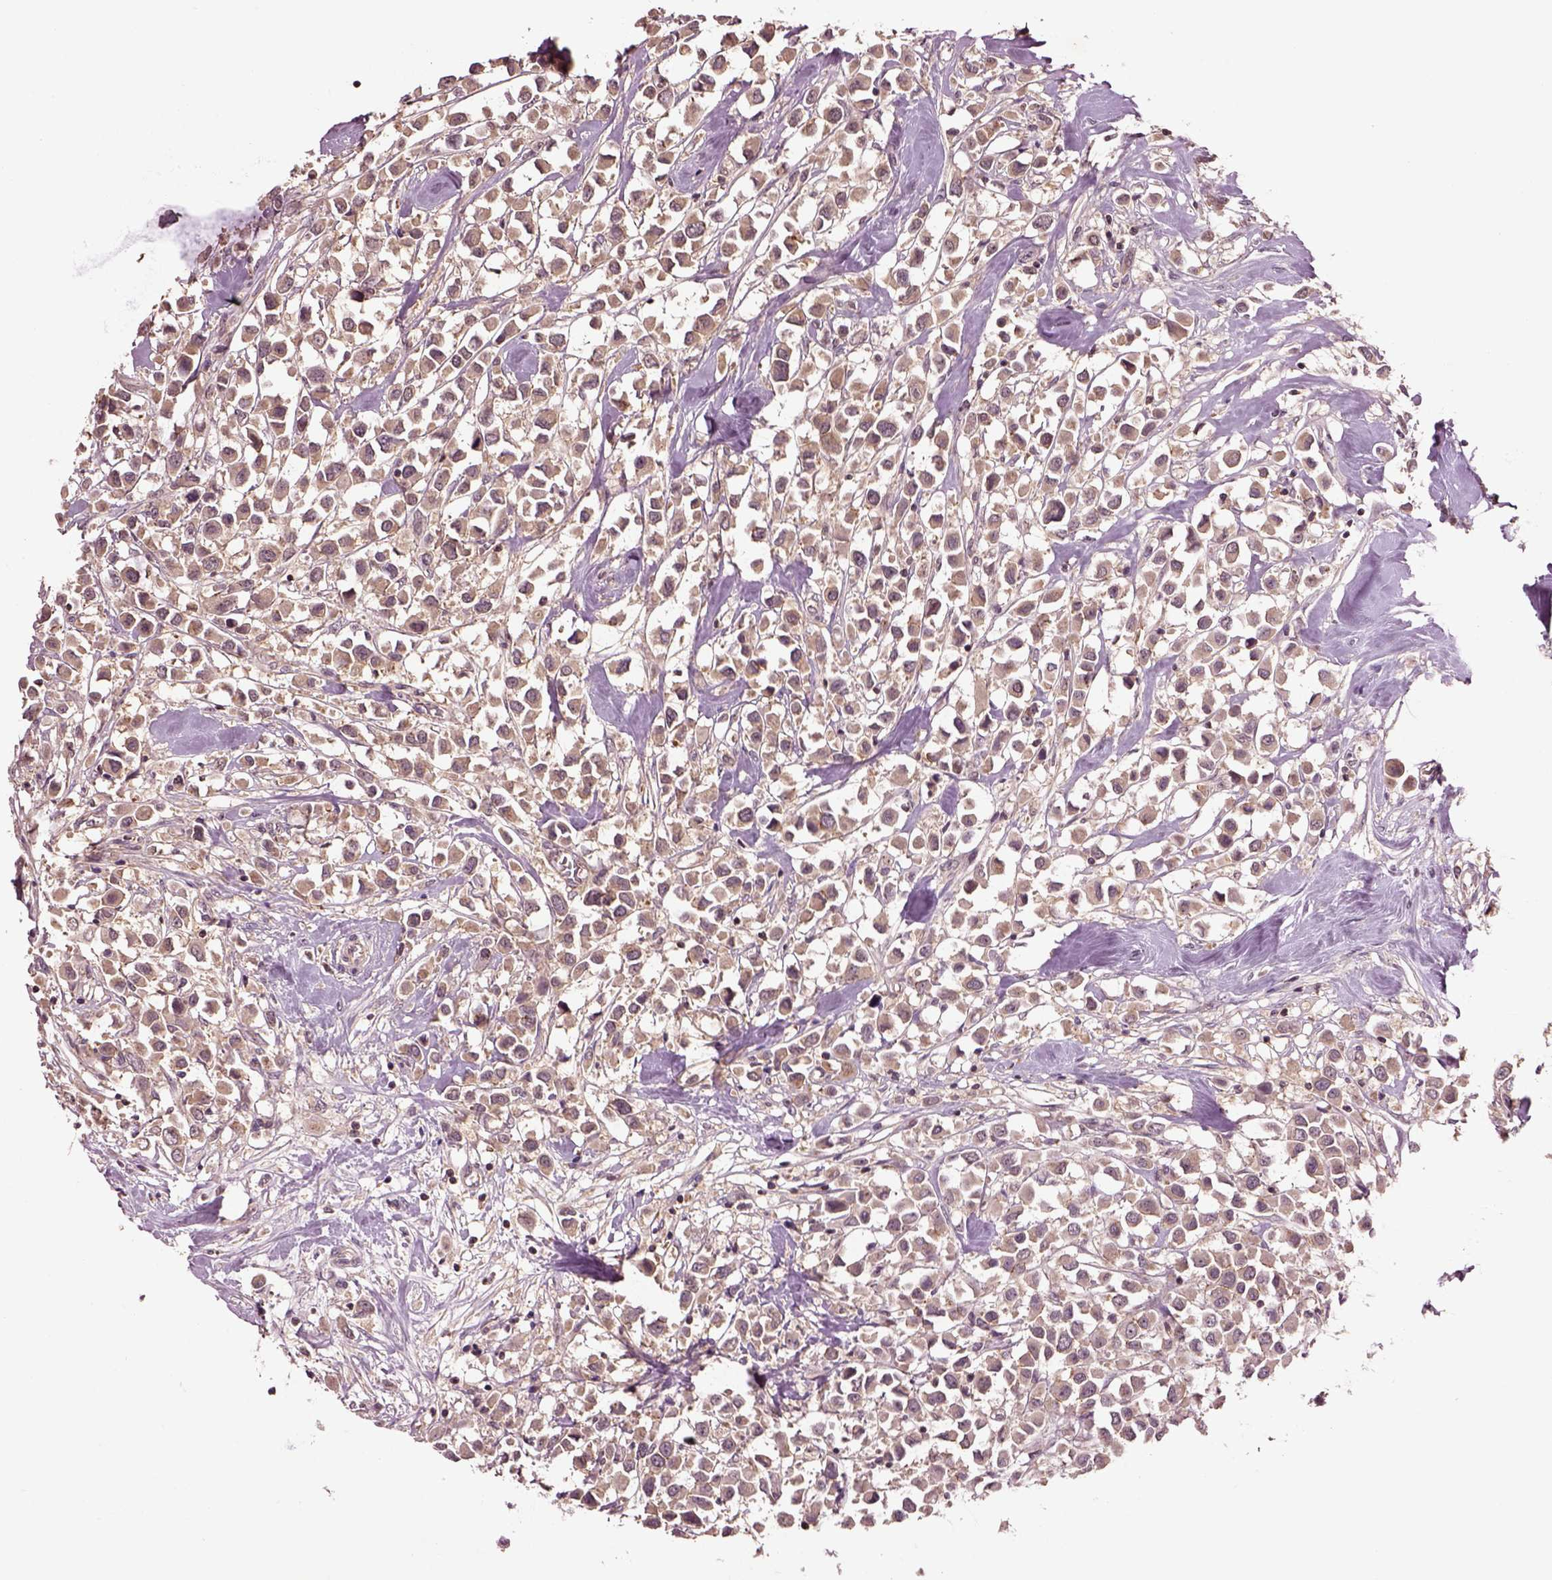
{"staining": {"intensity": "weak", "quantity": ">75%", "location": "cytoplasmic/membranous"}, "tissue": "breast cancer", "cell_type": "Tumor cells", "image_type": "cancer", "snomed": [{"axis": "morphology", "description": "Duct carcinoma"}, {"axis": "topography", "description": "Breast"}], "caption": "A histopathology image of human invasive ductal carcinoma (breast) stained for a protein exhibits weak cytoplasmic/membranous brown staining in tumor cells.", "gene": "MTHFS", "patient": {"sex": "female", "age": 61}}